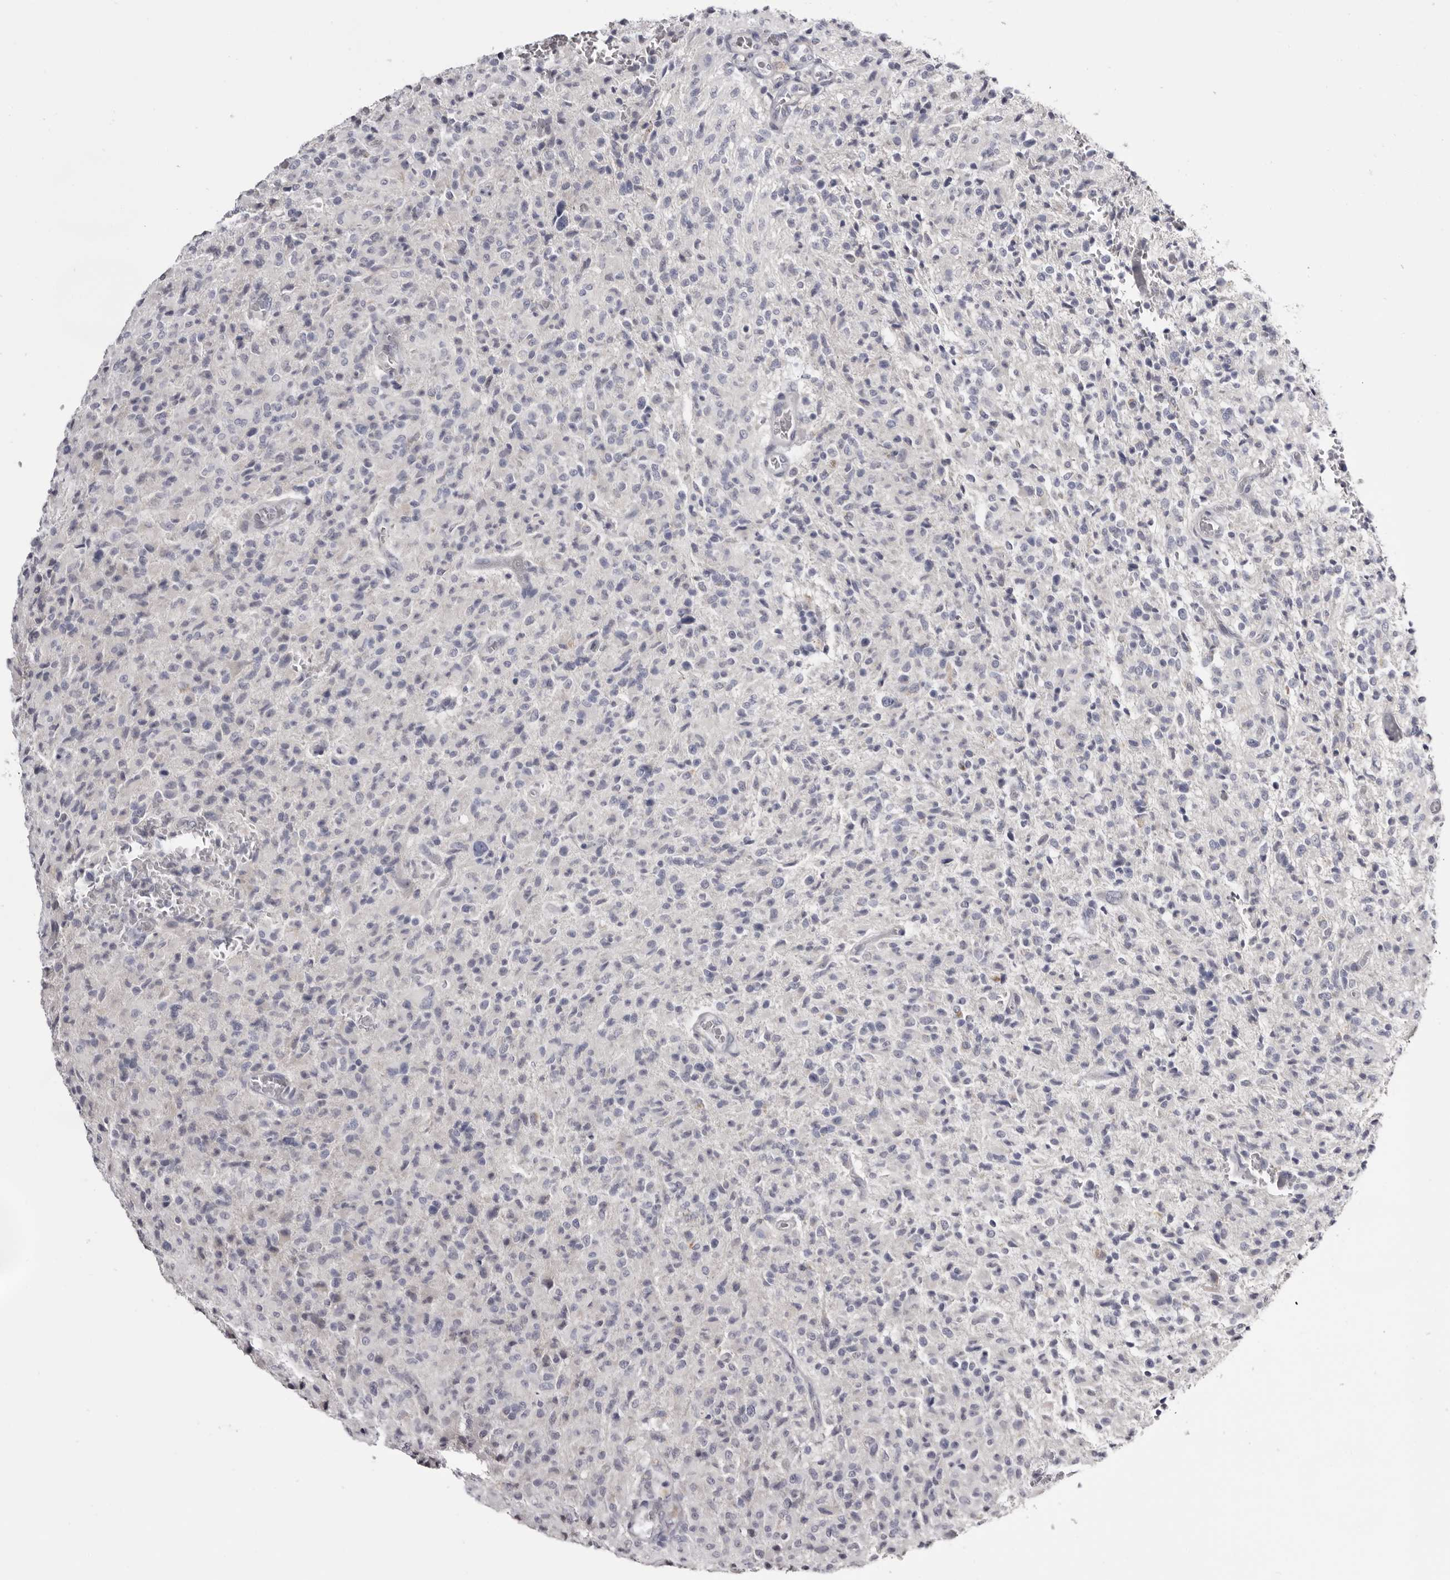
{"staining": {"intensity": "negative", "quantity": "none", "location": "none"}, "tissue": "glioma", "cell_type": "Tumor cells", "image_type": "cancer", "snomed": [{"axis": "morphology", "description": "Glioma, malignant, High grade"}, {"axis": "topography", "description": "Brain"}], "caption": "Immunohistochemistry (IHC) histopathology image of human malignant high-grade glioma stained for a protein (brown), which demonstrates no expression in tumor cells.", "gene": "CASQ1", "patient": {"sex": "female", "age": 57}}